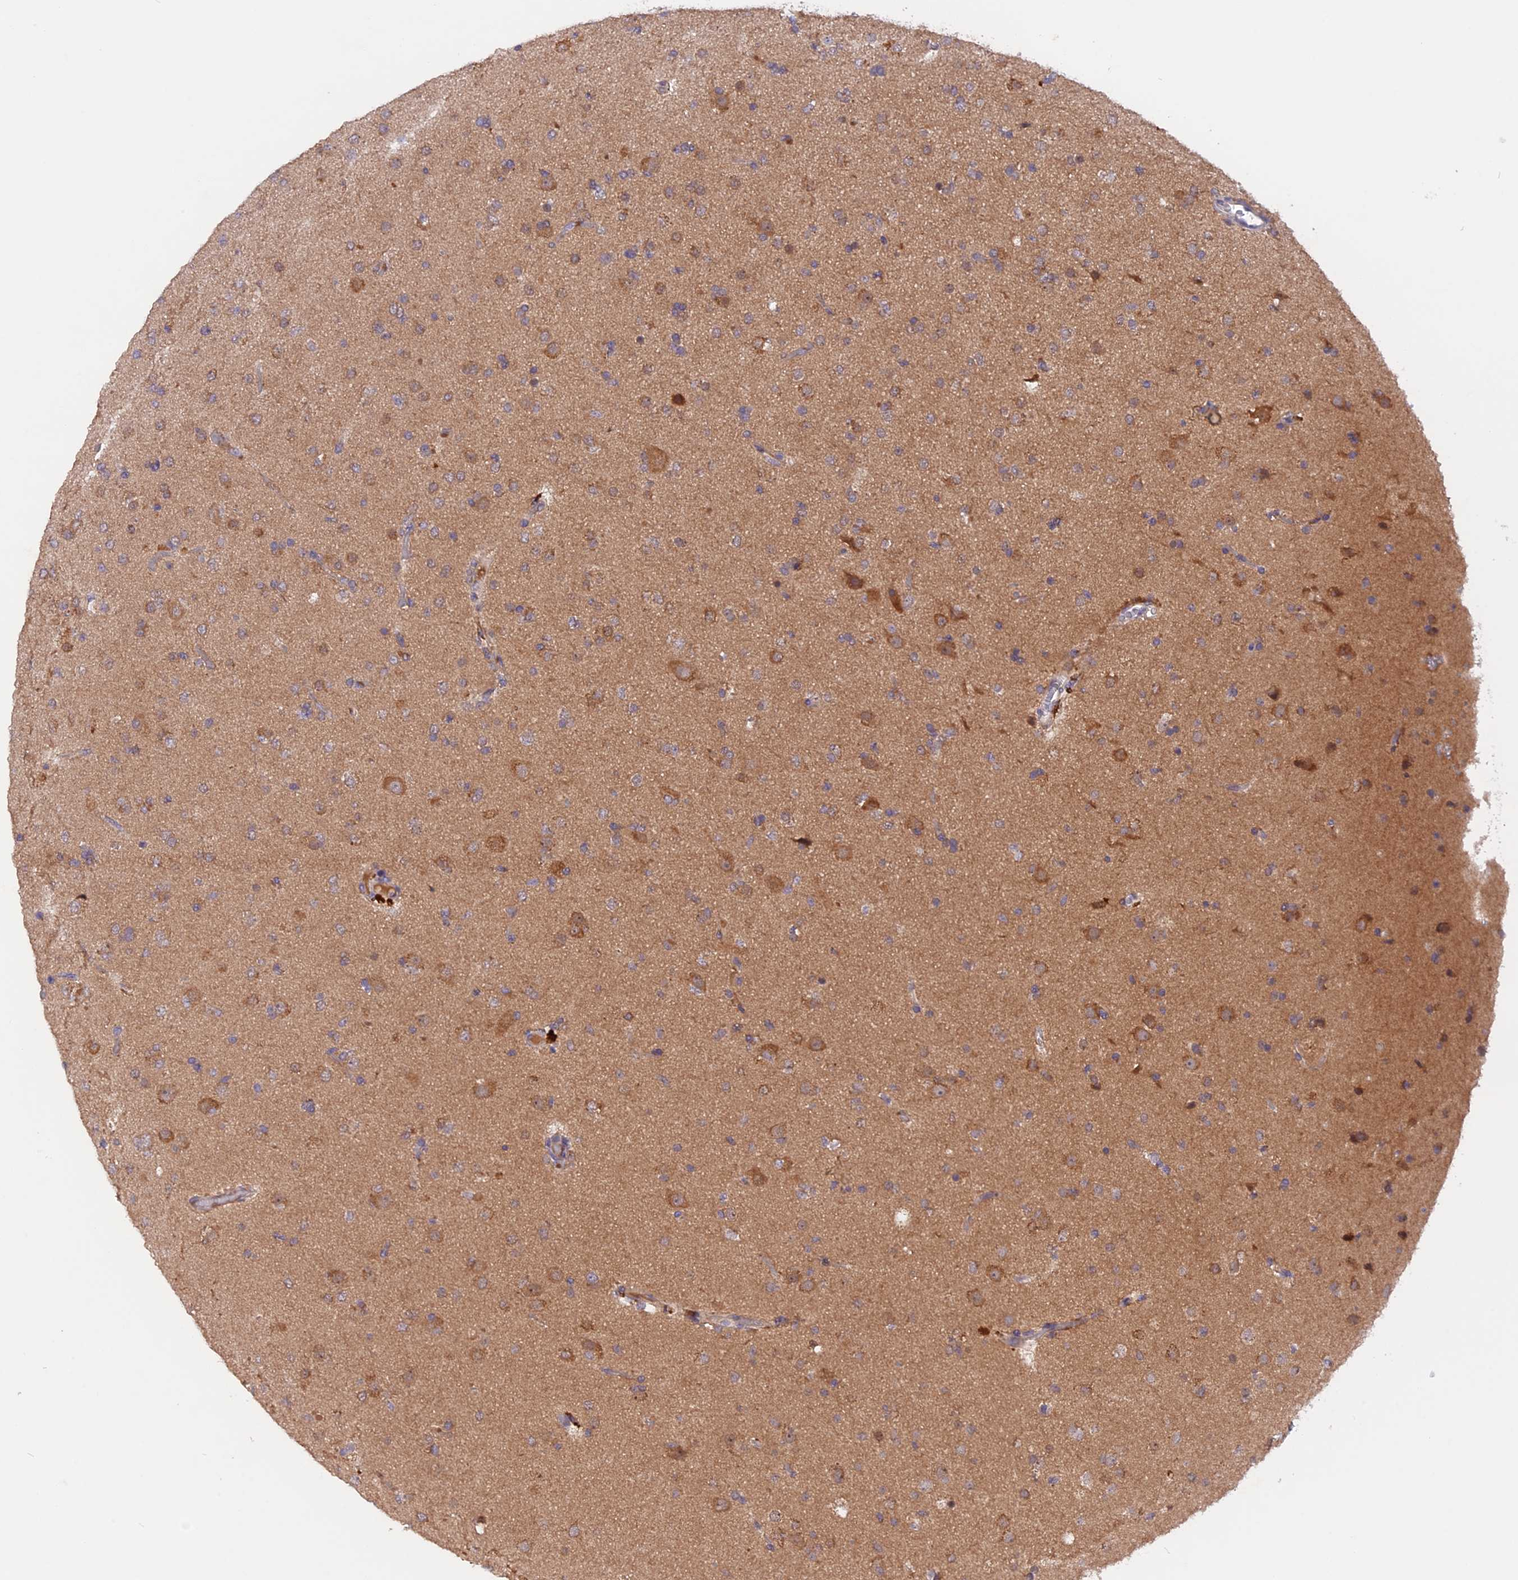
{"staining": {"intensity": "moderate", "quantity": "25%-75%", "location": "cytoplasmic/membranous"}, "tissue": "glioma", "cell_type": "Tumor cells", "image_type": "cancer", "snomed": [{"axis": "morphology", "description": "Glioma, malignant, Low grade"}, {"axis": "topography", "description": "Brain"}], "caption": "Immunohistochemical staining of malignant low-grade glioma shows medium levels of moderate cytoplasmic/membranous staining in approximately 25%-75% of tumor cells.", "gene": "MARK4", "patient": {"sex": "male", "age": 65}}